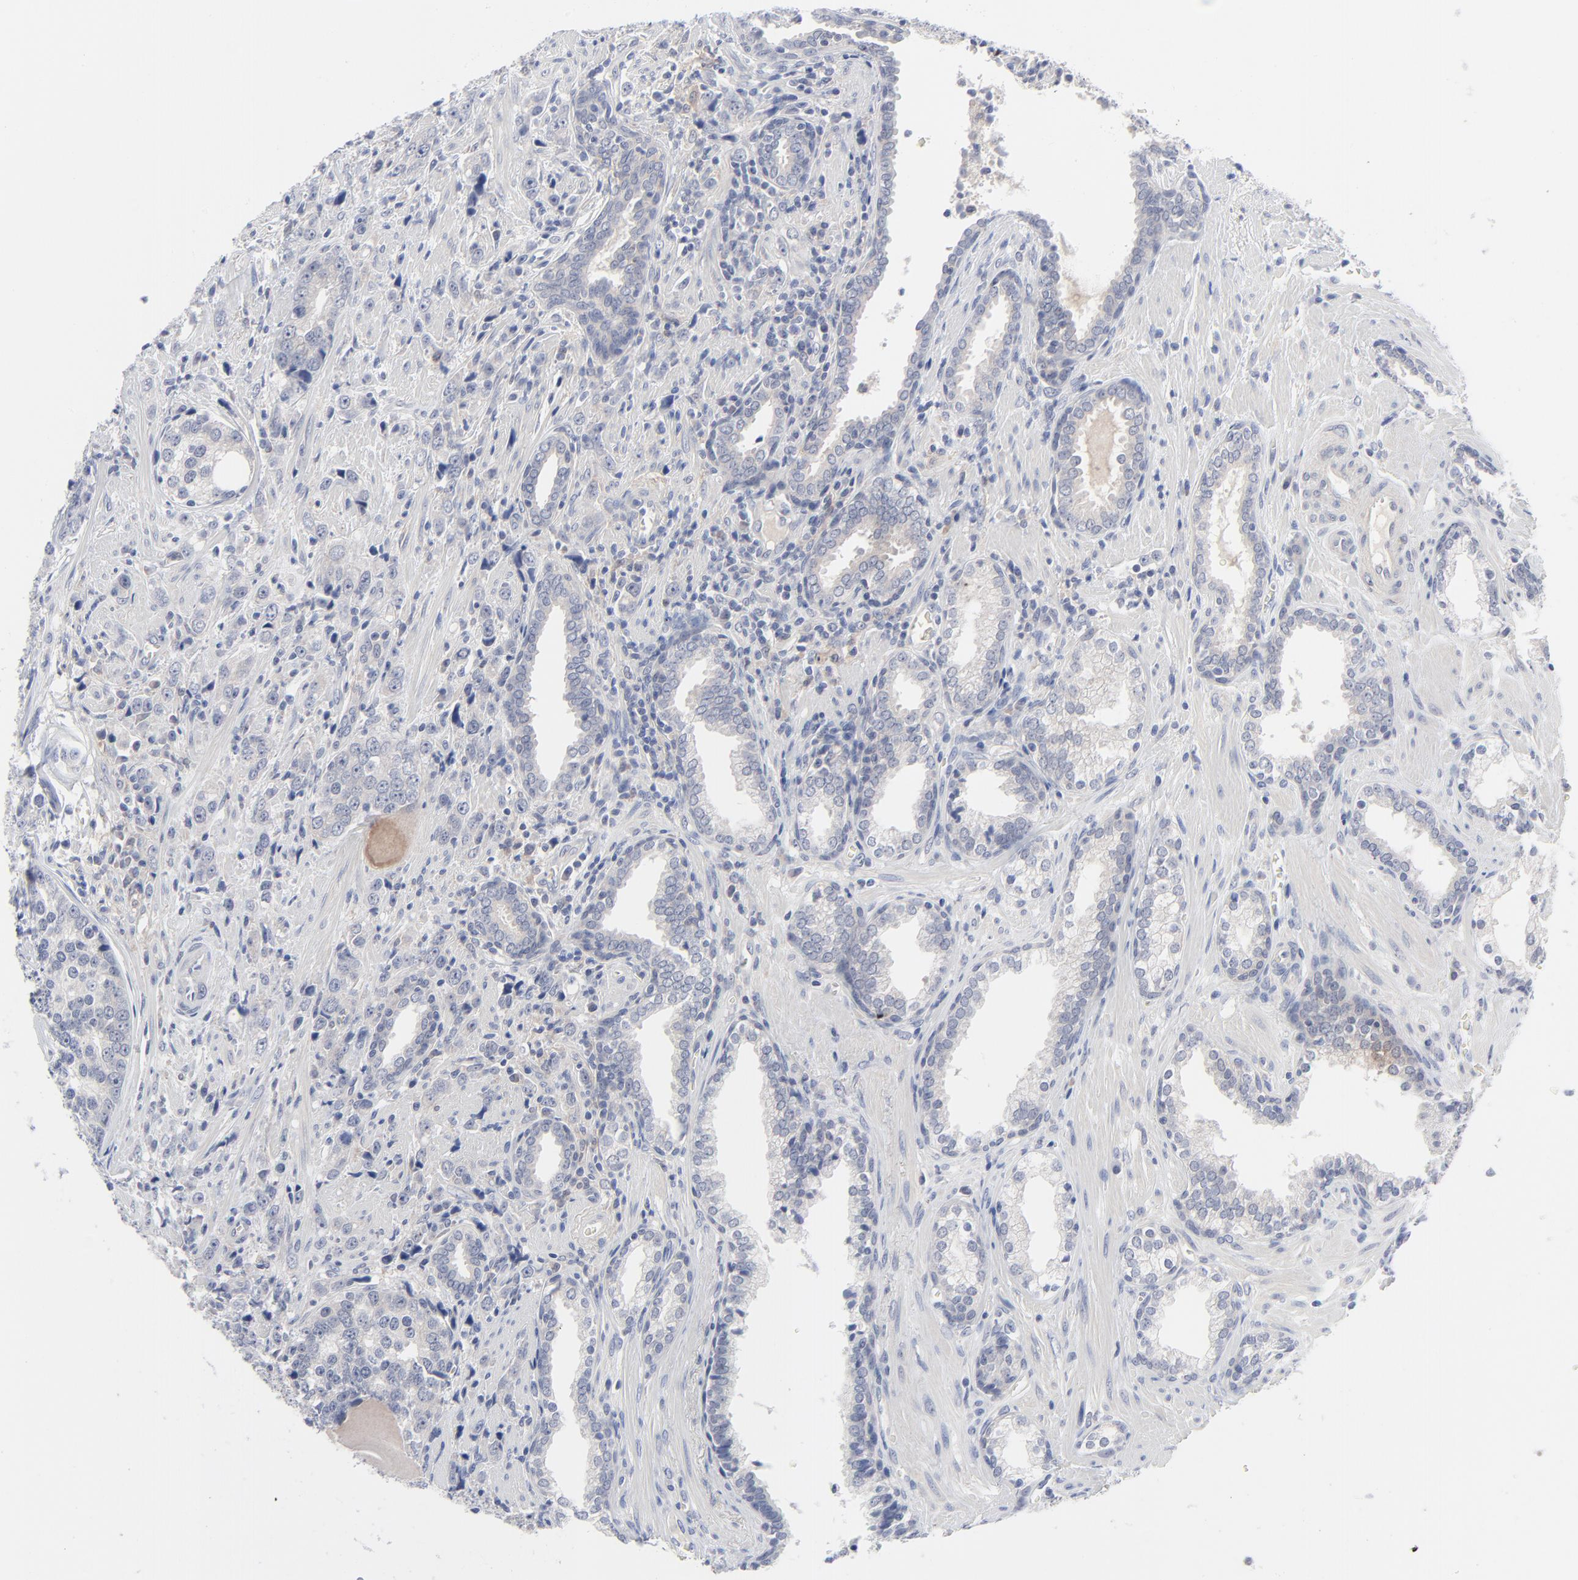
{"staining": {"intensity": "negative", "quantity": "none", "location": "none"}, "tissue": "prostate cancer", "cell_type": "Tumor cells", "image_type": "cancer", "snomed": [{"axis": "morphology", "description": "Adenocarcinoma, High grade"}, {"axis": "topography", "description": "Prostate"}], "caption": "This is an immunohistochemistry (IHC) photomicrograph of prostate cancer (adenocarcinoma (high-grade)). There is no staining in tumor cells.", "gene": "CLEC4G", "patient": {"sex": "male", "age": 71}}